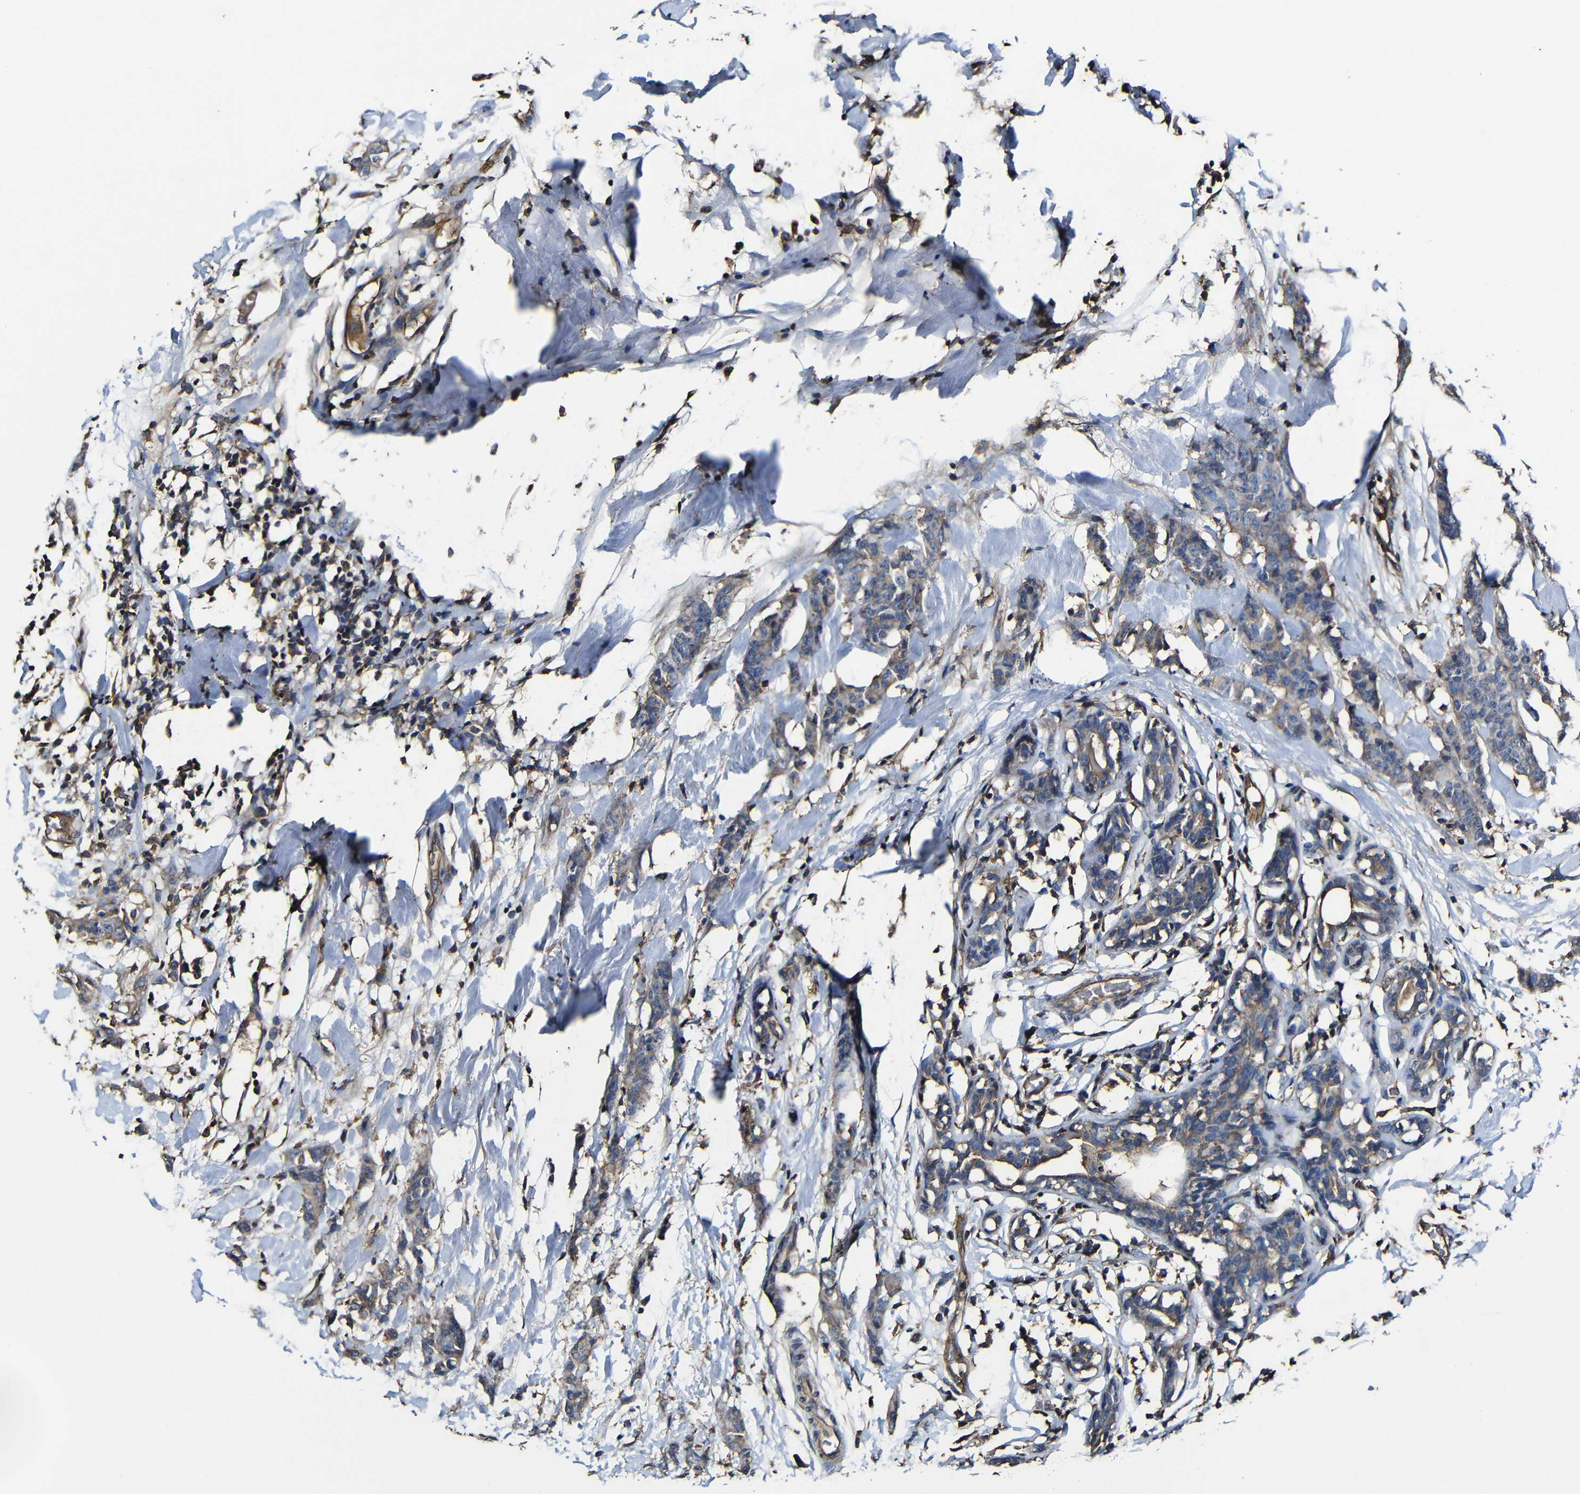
{"staining": {"intensity": "weak", "quantity": ">75%", "location": "cytoplasmic/membranous"}, "tissue": "breast cancer", "cell_type": "Tumor cells", "image_type": "cancer", "snomed": [{"axis": "morphology", "description": "Normal tissue, NOS"}, {"axis": "morphology", "description": "Duct carcinoma"}, {"axis": "topography", "description": "Breast"}], "caption": "This histopathology image reveals intraductal carcinoma (breast) stained with immunohistochemistry to label a protein in brown. The cytoplasmic/membranous of tumor cells show weak positivity for the protein. Nuclei are counter-stained blue.", "gene": "MSN", "patient": {"sex": "female", "age": 40}}